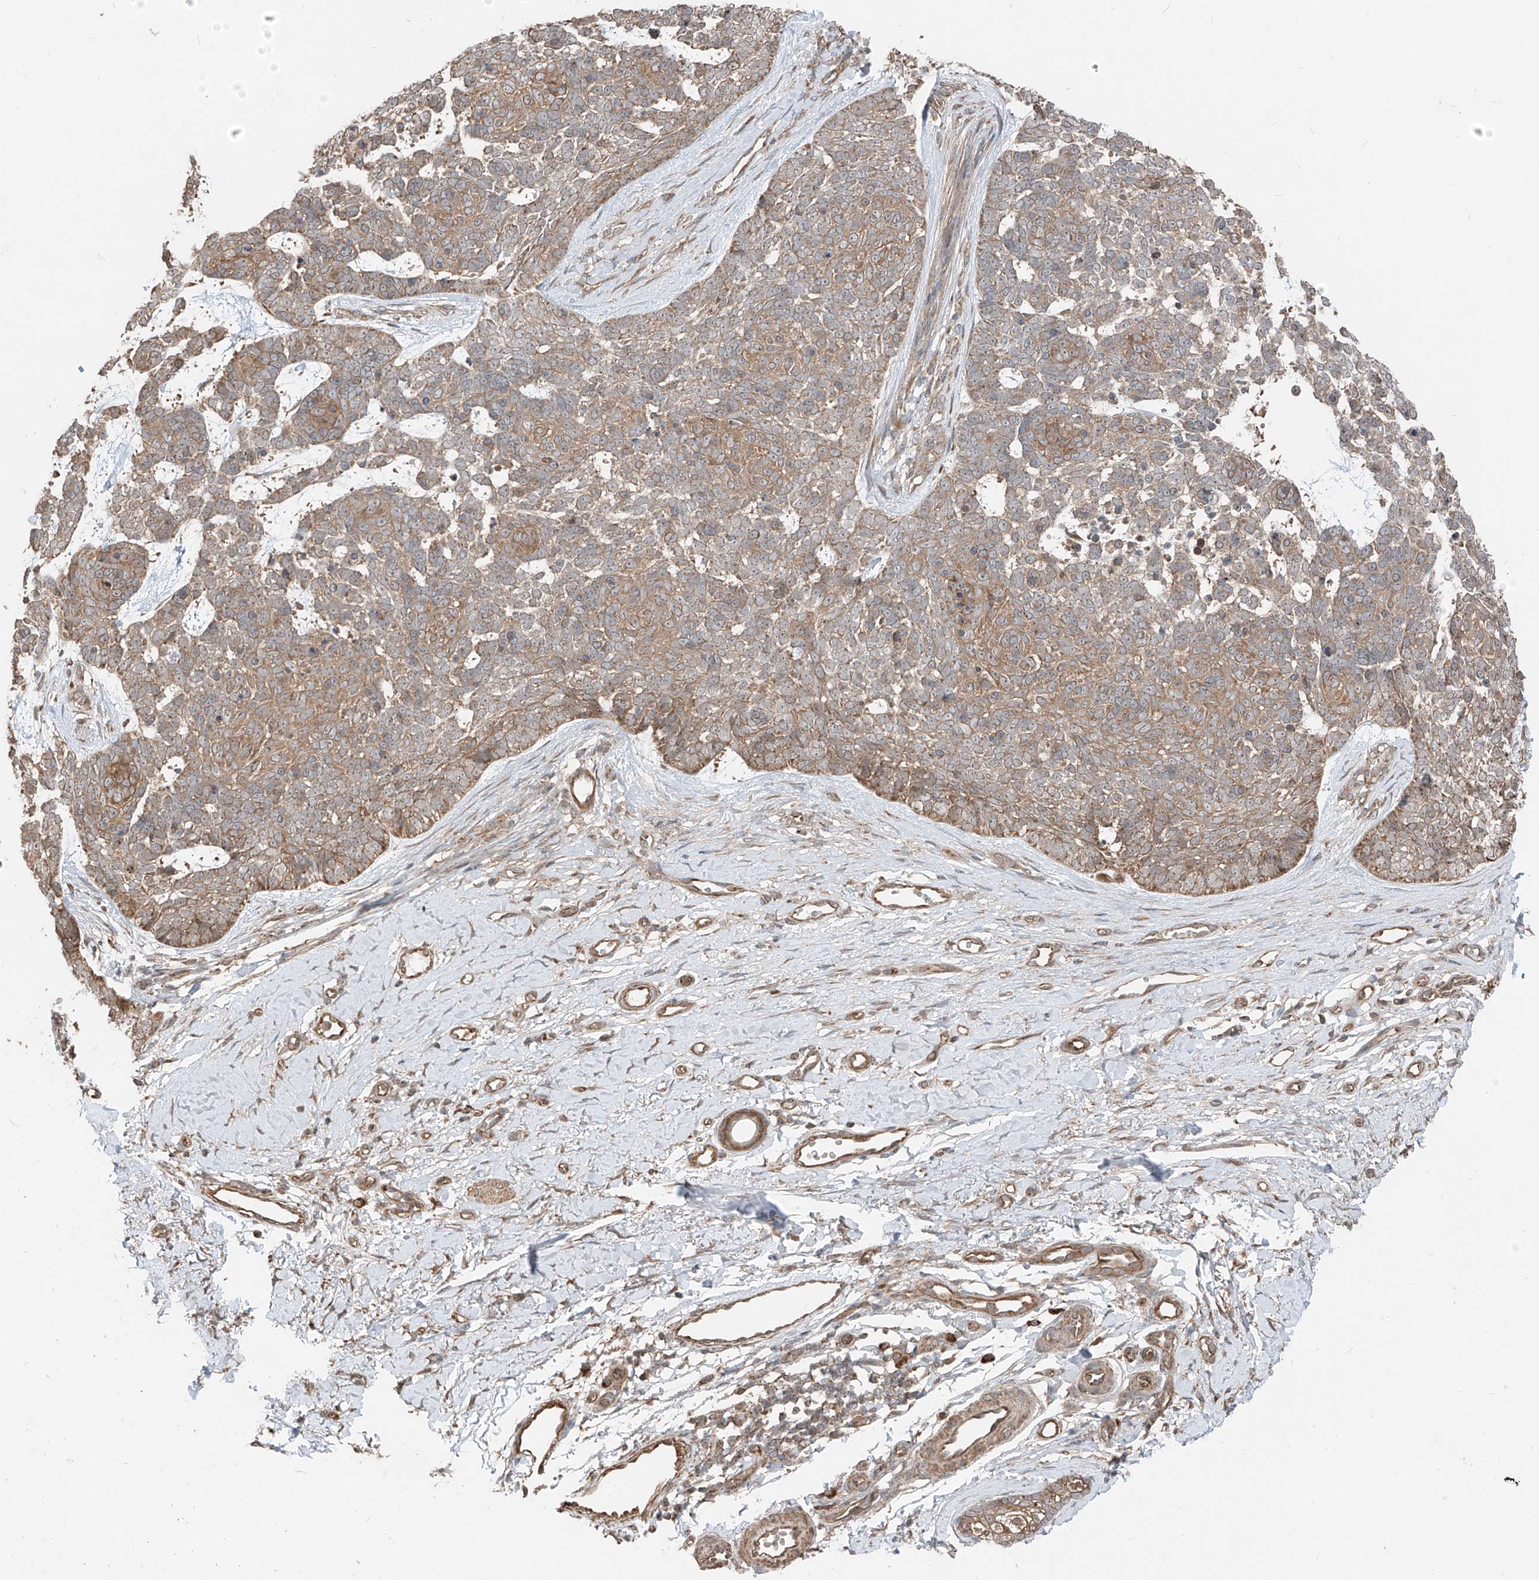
{"staining": {"intensity": "moderate", "quantity": ">75%", "location": "cytoplasmic/membranous"}, "tissue": "skin cancer", "cell_type": "Tumor cells", "image_type": "cancer", "snomed": [{"axis": "morphology", "description": "Basal cell carcinoma"}, {"axis": "topography", "description": "Skin"}], "caption": "A brown stain highlights moderate cytoplasmic/membranous staining of a protein in human skin basal cell carcinoma tumor cells.", "gene": "CEP162", "patient": {"sex": "female", "age": 81}}